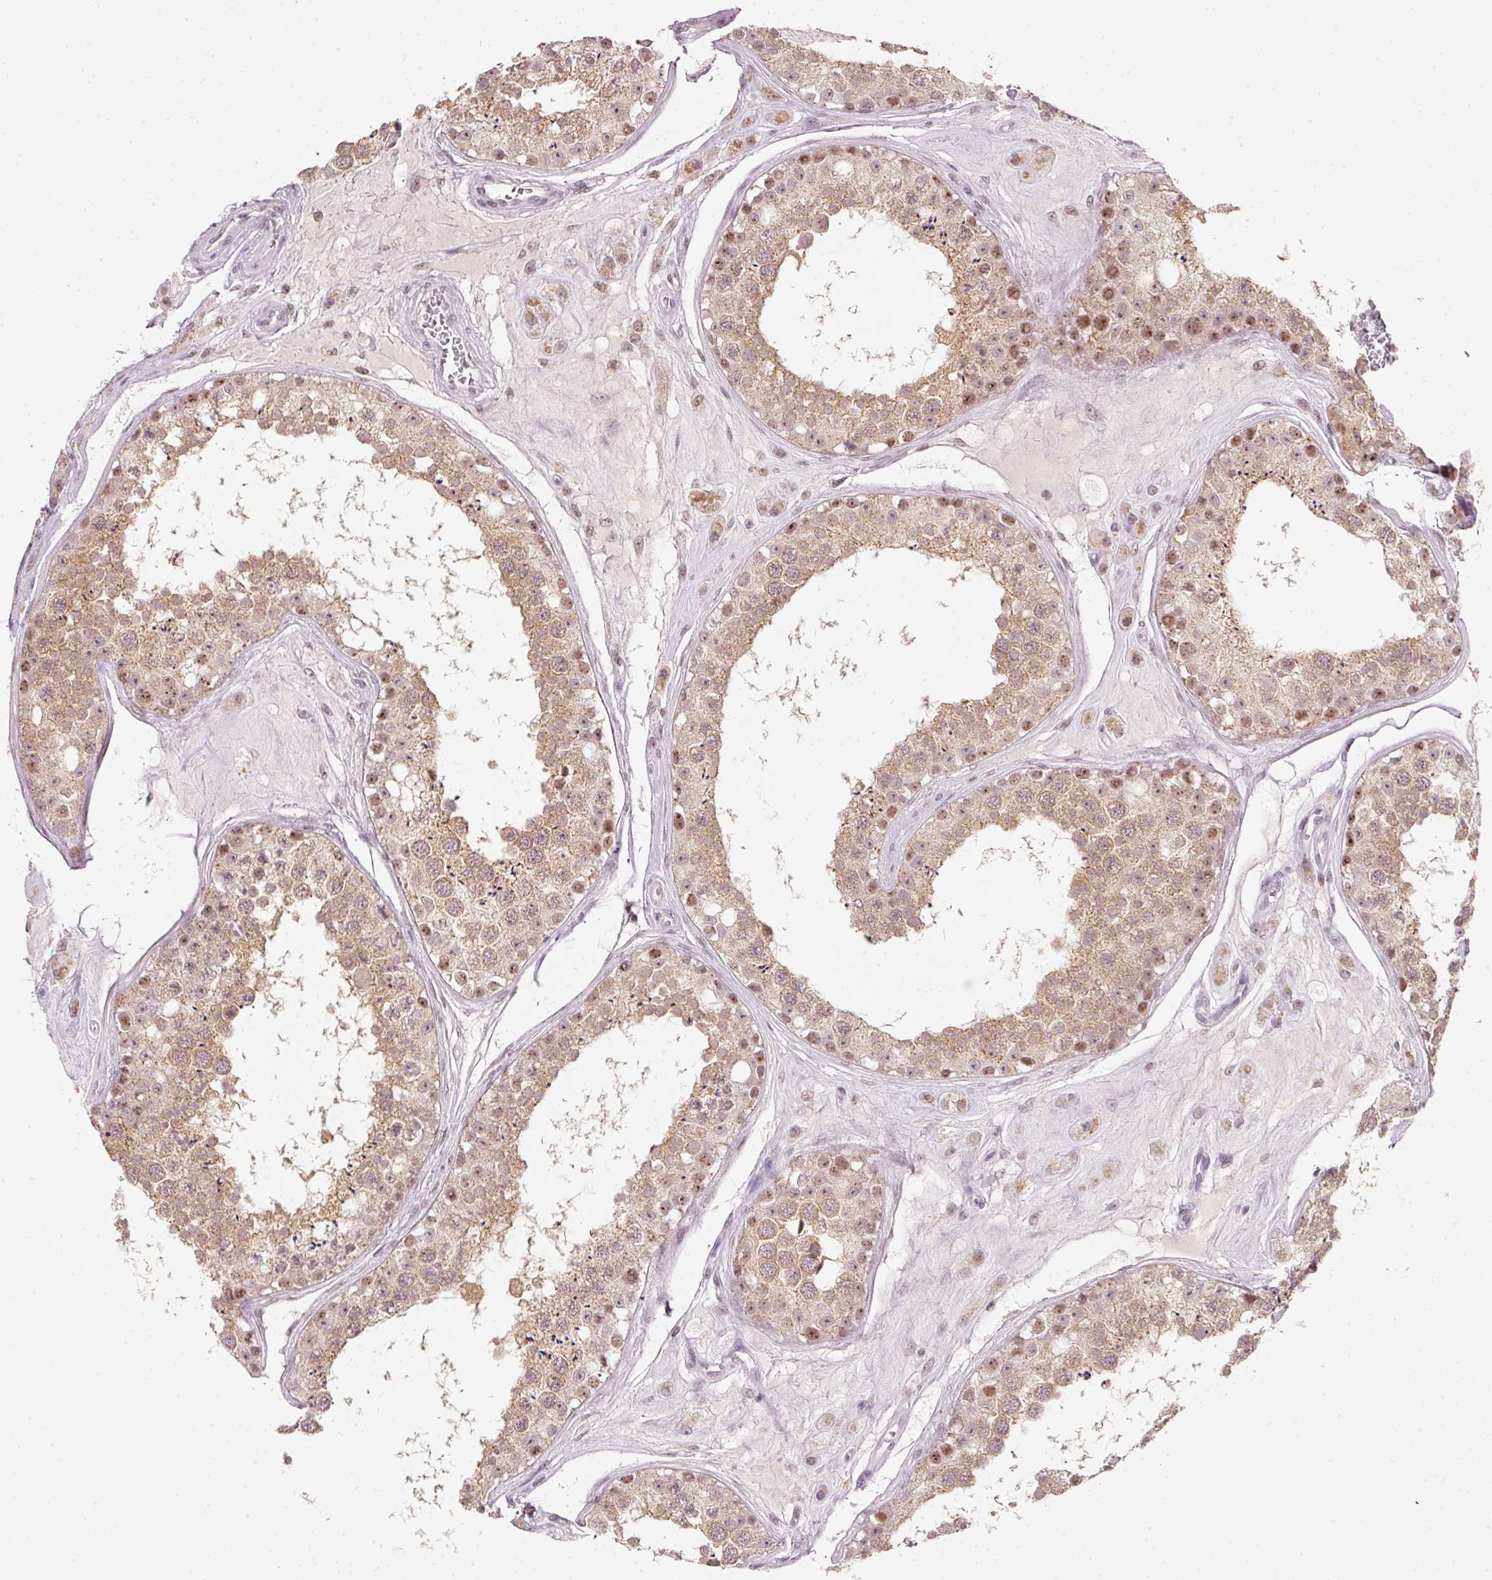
{"staining": {"intensity": "moderate", "quantity": ">75%", "location": "cytoplasmic/membranous,nuclear"}, "tissue": "testis", "cell_type": "Cells in seminiferous ducts", "image_type": "normal", "snomed": [{"axis": "morphology", "description": "Normal tissue, NOS"}, {"axis": "topography", "description": "Testis"}], "caption": "Moderate cytoplasmic/membranous,nuclear positivity is seen in approximately >75% of cells in seminiferous ducts in normal testis.", "gene": "FSTL3", "patient": {"sex": "male", "age": 25}}